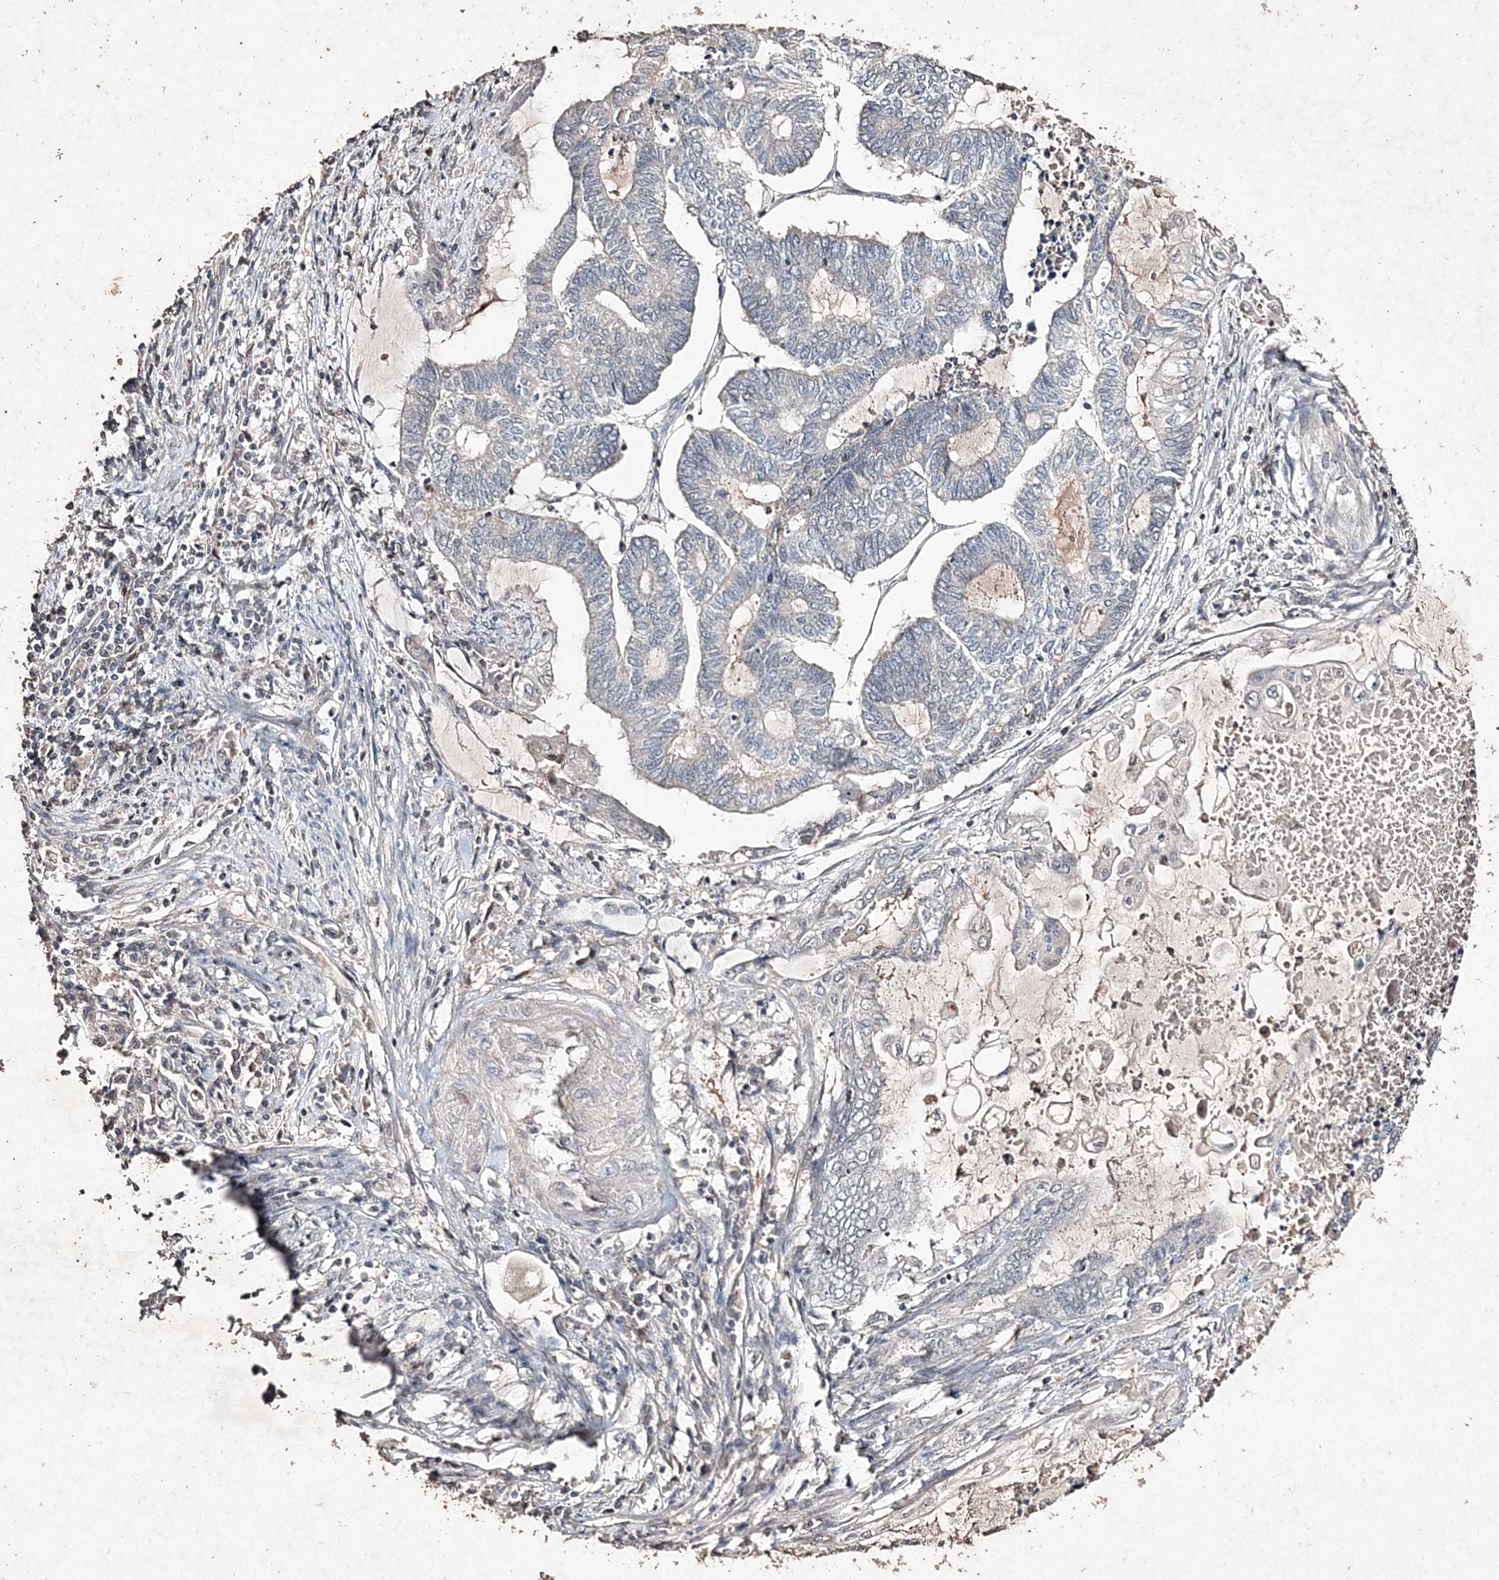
{"staining": {"intensity": "negative", "quantity": "none", "location": "none"}, "tissue": "endometrial cancer", "cell_type": "Tumor cells", "image_type": "cancer", "snomed": [{"axis": "morphology", "description": "Adenocarcinoma, NOS"}, {"axis": "topography", "description": "Uterus"}, {"axis": "topography", "description": "Endometrium"}], "caption": "The photomicrograph shows no staining of tumor cells in adenocarcinoma (endometrial).", "gene": "C3orf38", "patient": {"sex": "female", "age": 70}}